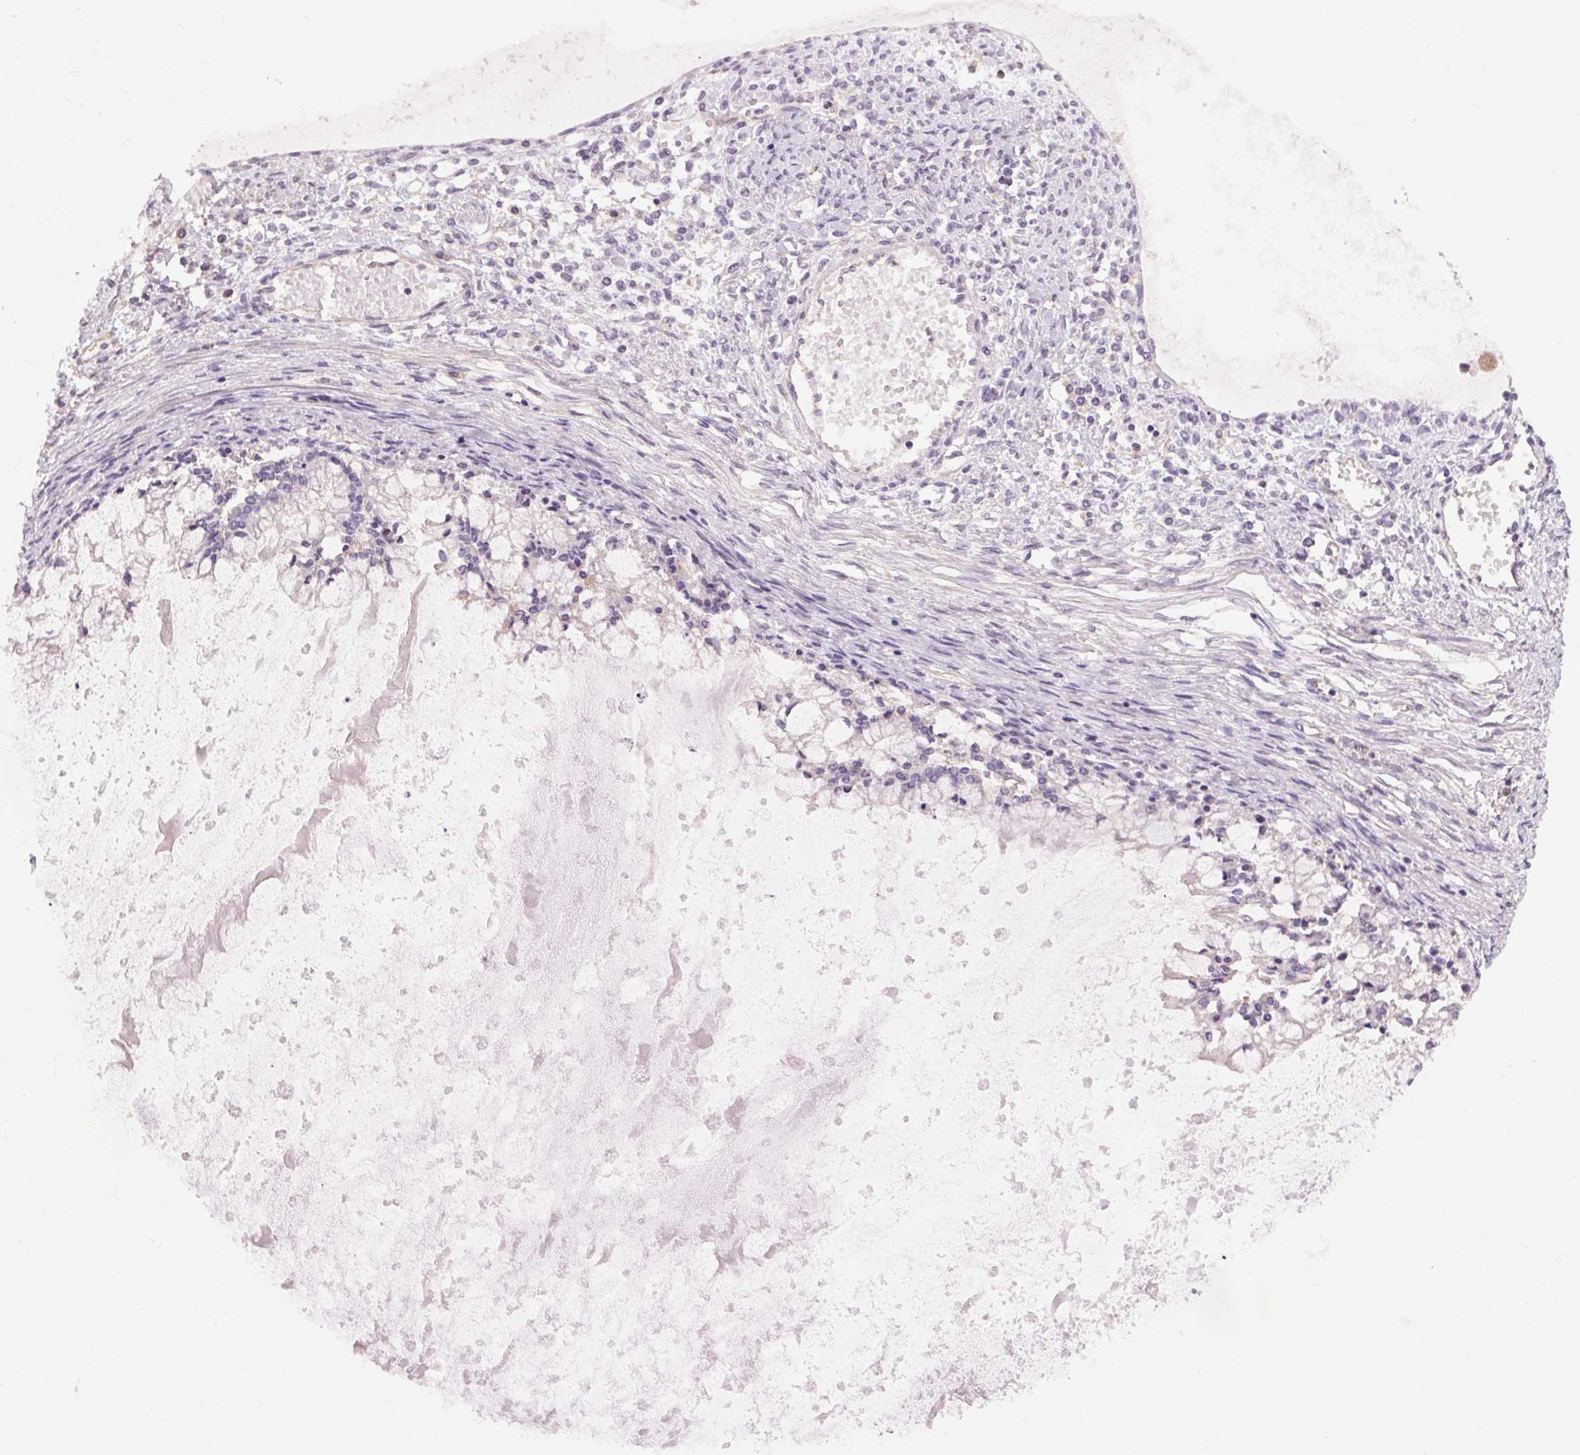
{"staining": {"intensity": "negative", "quantity": "none", "location": "none"}, "tissue": "ovarian cancer", "cell_type": "Tumor cells", "image_type": "cancer", "snomed": [{"axis": "morphology", "description": "Cystadenocarcinoma, mucinous, NOS"}, {"axis": "topography", "description": "Ovary"}], "caption": "A high-resolution micrograph shows immunohistochemistry staining of ovarian cancer, which reveals no significant positivity in tumor cells.", "gene": "TM6SF1", "patient": {"sex": "female", "age": 67}}